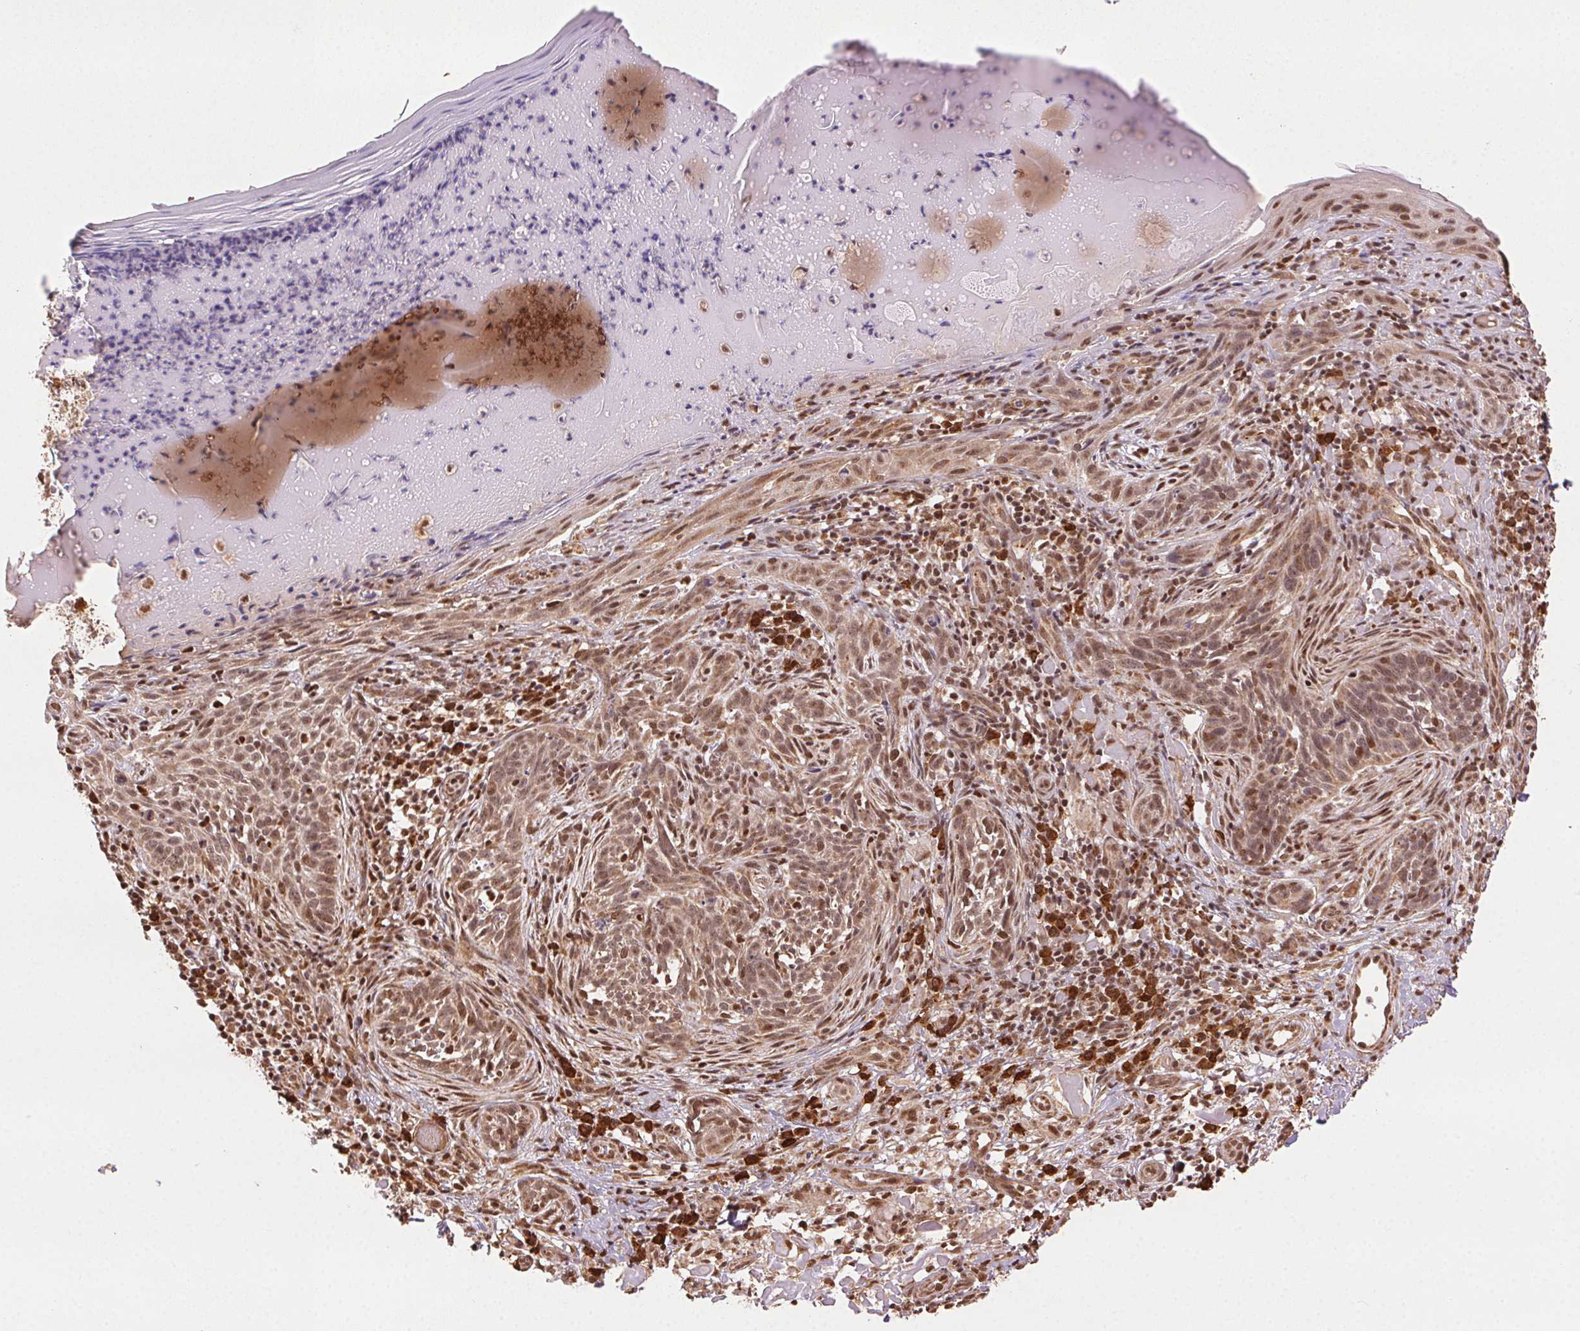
{"staining": {"intensity": "moderate", "quantity": ">75%", "location": "nuclear"}, "tissue": "skin cancer", "cell_type": "Tumor cells", "image_type": "cancer", "snomed": [{"axis": "morphology", "description": "Basal cell carcinoma"}, {"axis": "topography", "description": "Skin"}], "caption": "Human skin basal cell carcinoma stained for a protein (brown) shows moderate nuclear positive staining in approximately >75% of tumor cells.", "gene": "TREML4", "patient": {"sex": "male", "age": 88}}